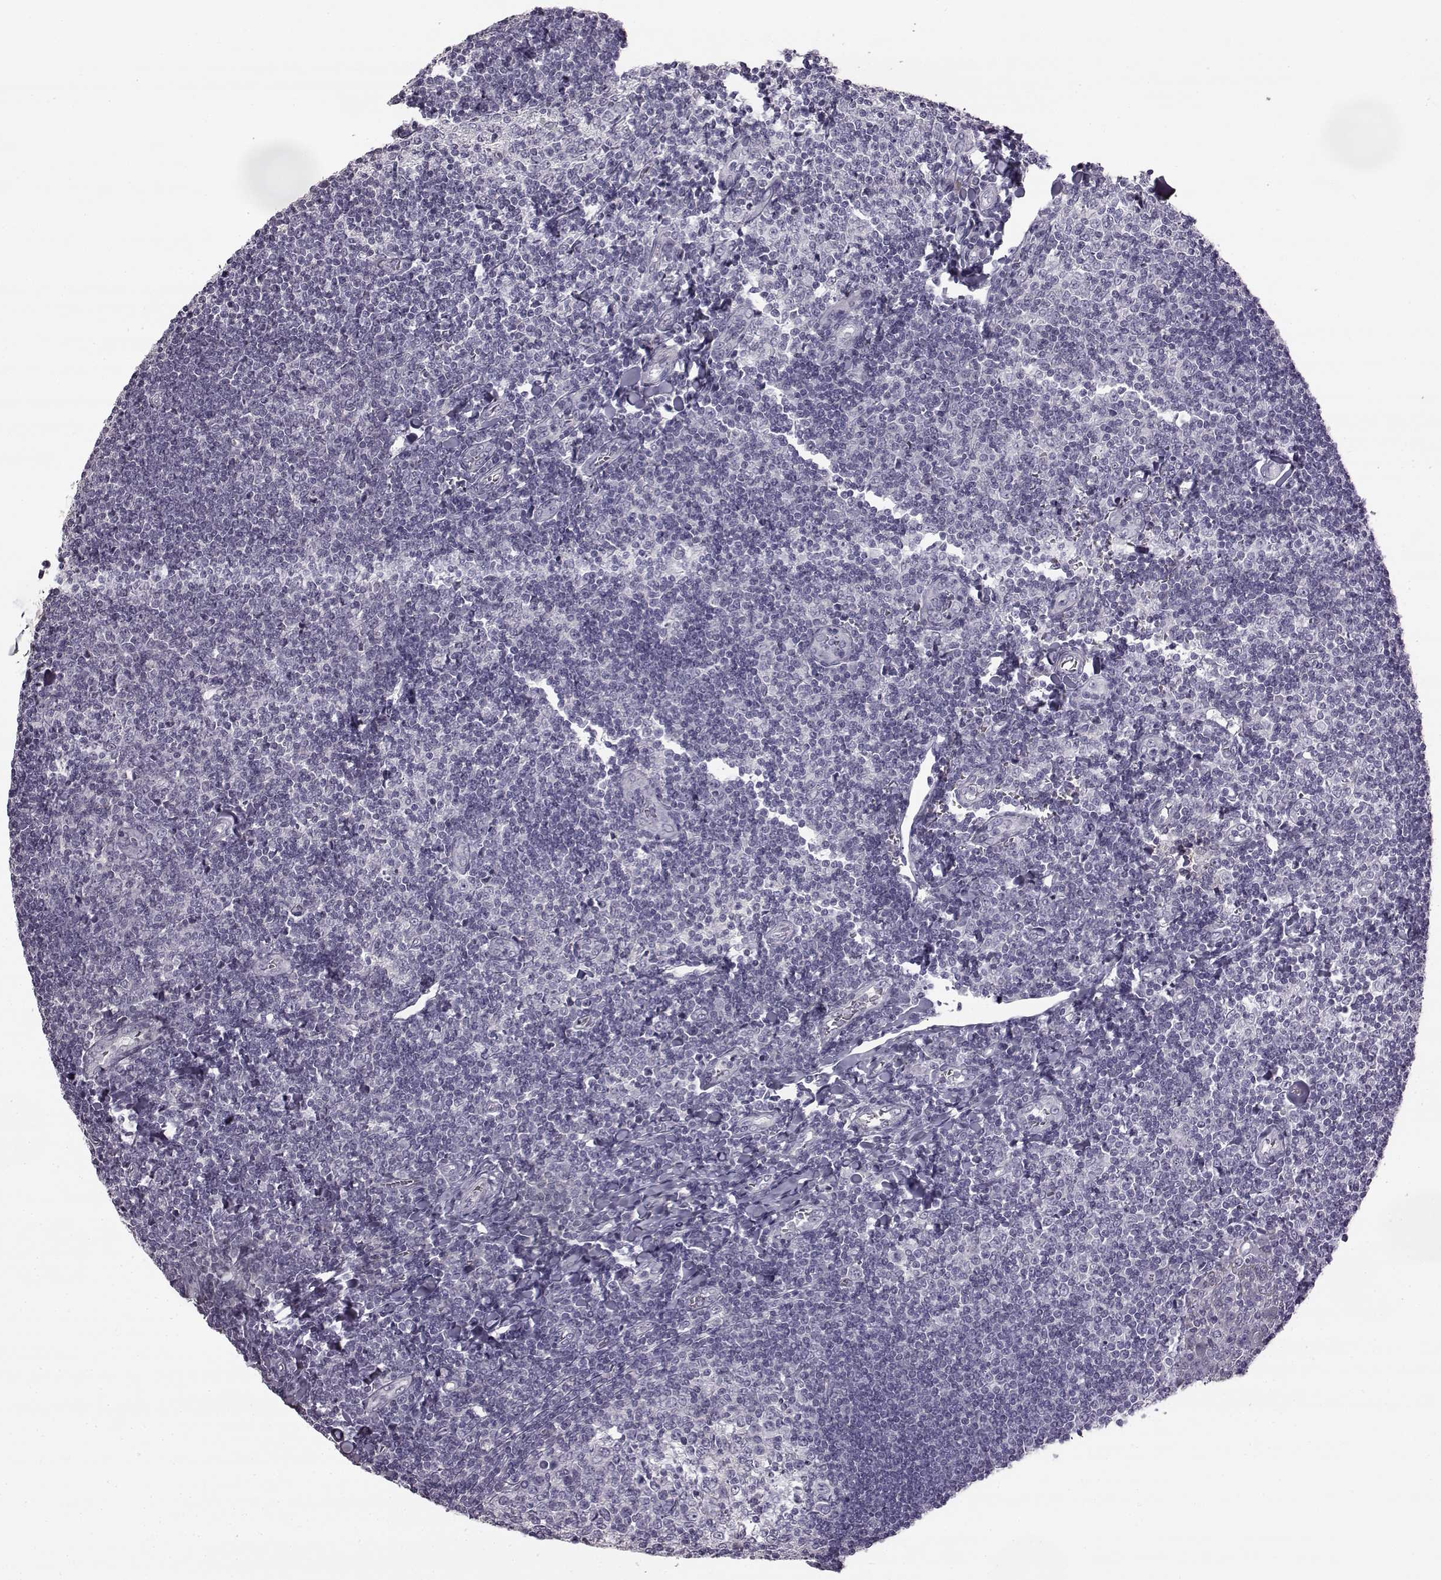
{"staining": {"intensity": "negative", "quantity": "none", "location": "none"}, "tissue": "tonsil", "cell_type": "Germinal center cells", "image_type": "normal", "snomed": [{"axis": "morphology", "description": "Normal tissue, NOS"}, {"axis": "topography", "description": "Tonsil"}], "caption": "Immunohistochemical staining of unremarkable tonsil reveals no significant staining in germinal center cells.", "gene": "ODAD4", "patient": {"sex": "female", "age": 12}}